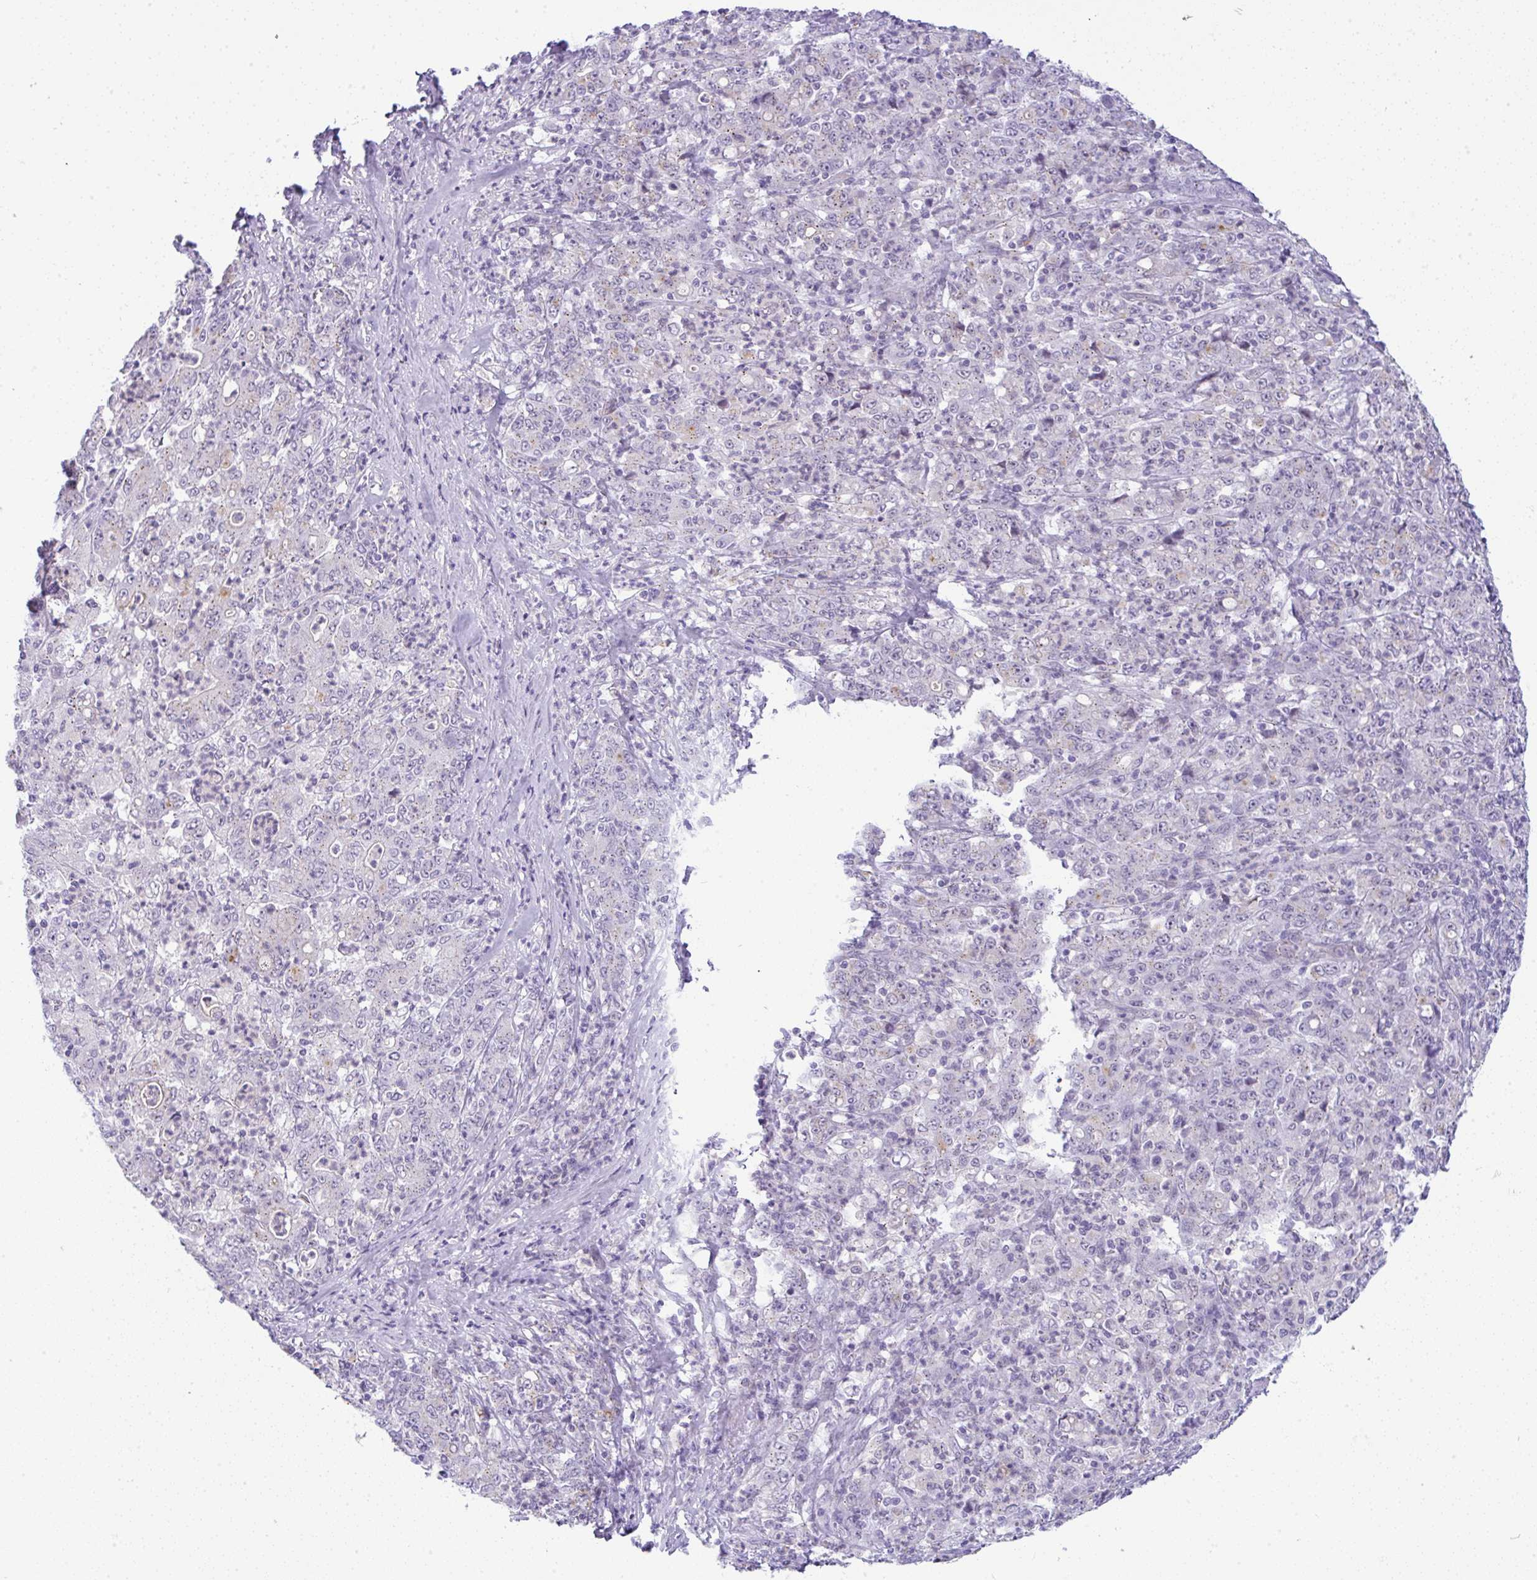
{"staining": {"intensity": "negative", "quantity": "none", "location": "none"}, "tissue": "stomach cancer", "cell_type": "Tumor cells", "image_type": "cancer", "snomed": [{"axis": "morphology", "description": "Adenocarcinoma, NOS"}, {"axis": "topography", "description": "Stomach, lower"}], "caption": "Micrograph shows no significant protein expression in tumor cells of adenocarcinoma (stomach).", "gene": "FAM177A1", "patient": {"sex": "female", "age": 71}}